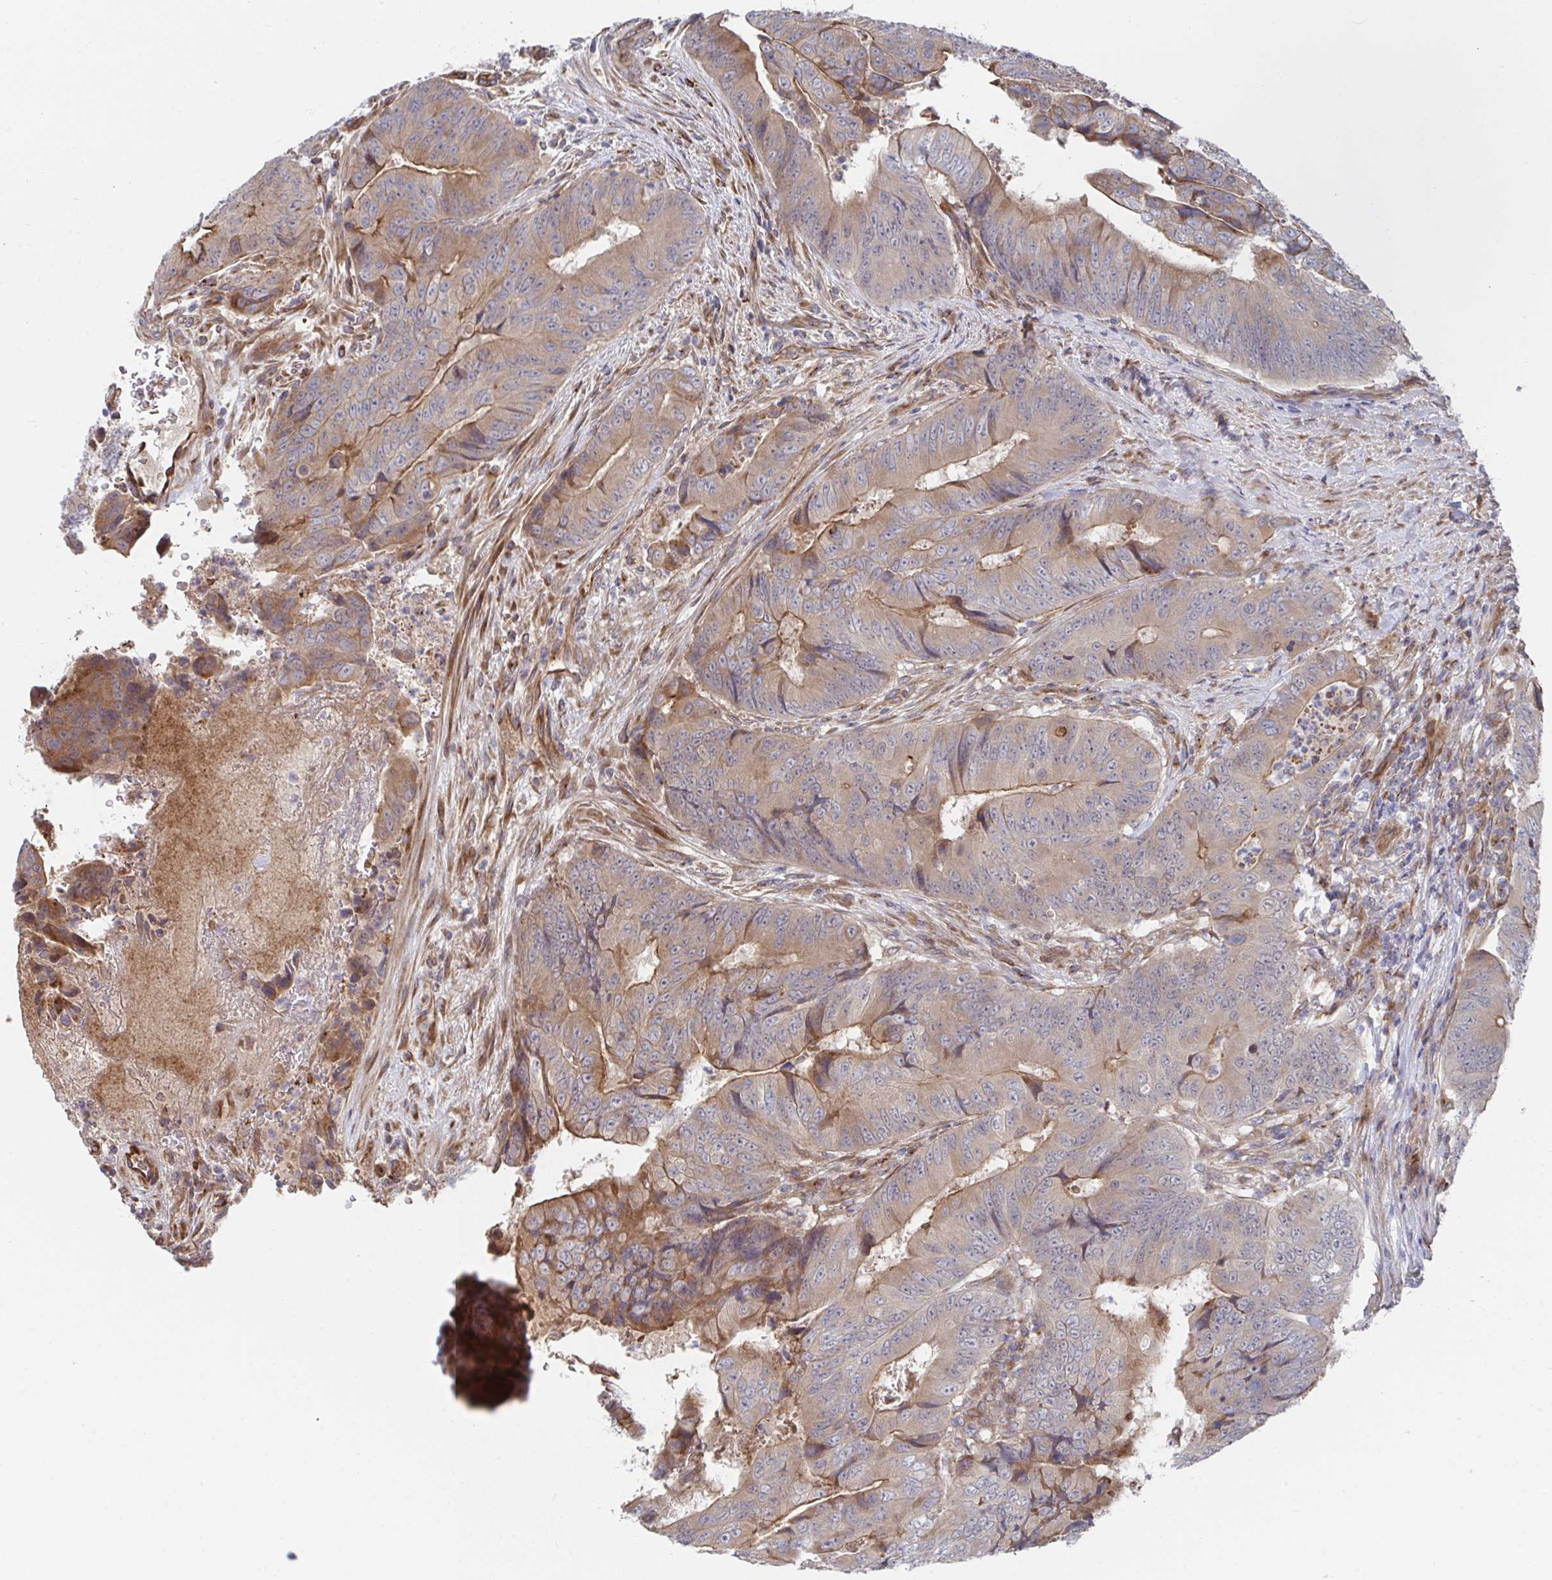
{"staining": {"intensity": "moderate", "quantity": "25%-75%", "location": "cytoplasmic/membranous"}, "tissue": "colorectal cancer", "cell_type": "Tumor cells", "image_type": "cancer", "snomed": [{"axis": "morphology", "description": "Adenocarcinoma, NOS"}, {"axis": "topography", "description": "Colon"}], "caption": "Colorectal cancer (adenocarcinoma) stained with DAB (3,3'-diaminobenzidine) IHC reveals medium levels of moderate cytoplasmic/membranous positivity in approximately 25%-75% of tumor cells. (DAB (3,3'-diaminobenzidine) IHC, brown staining for protein, blue staining for nuclei).", "gene": "FJX1", "patient": {"sex": "female", "age": 48}}